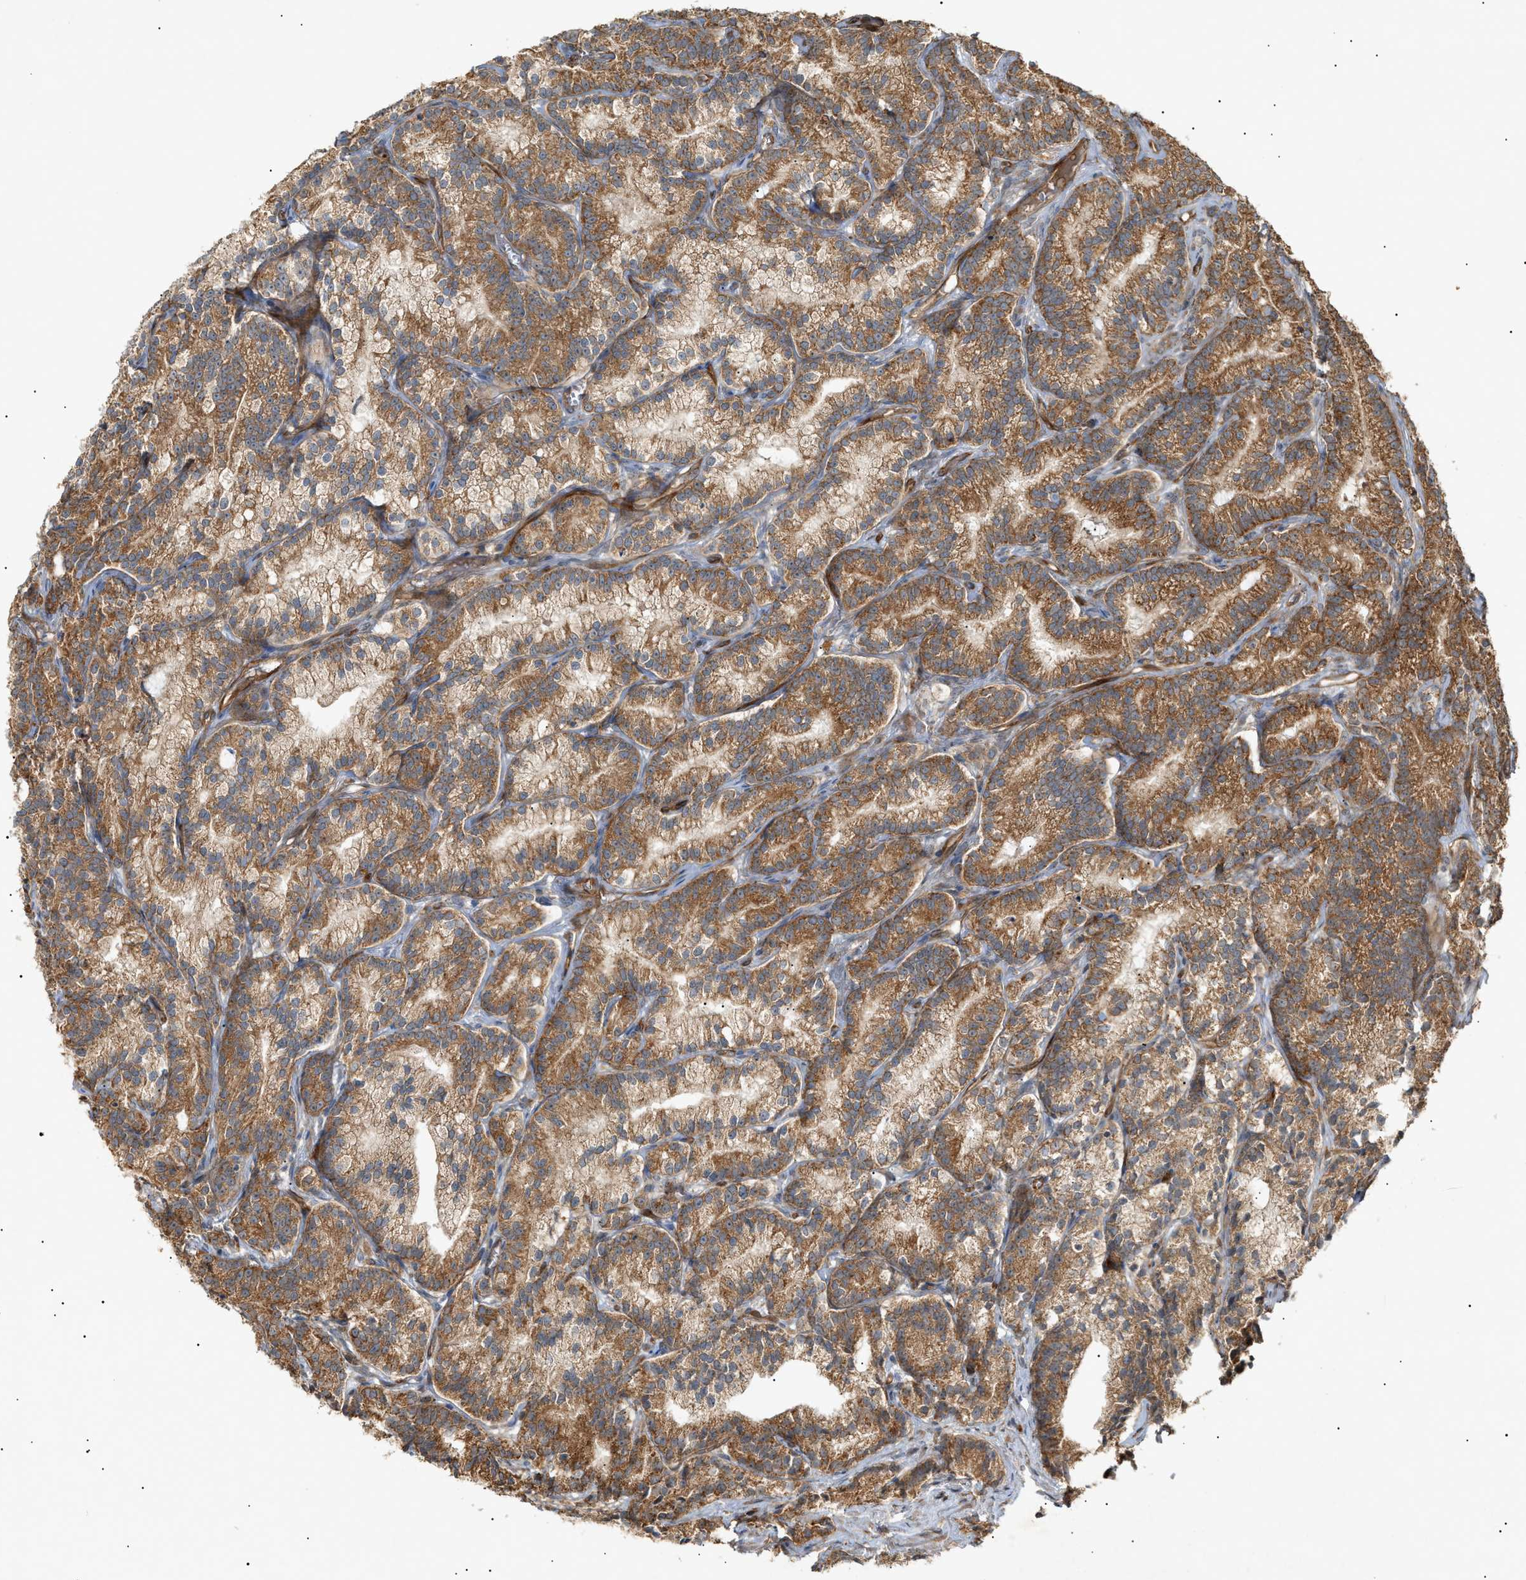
{"staining": {"intensity": "moderate", "quantity": ">75%", "location": "cytoplasmic/membranous"}, "tissue": "prostate cancer", "cell_type": "Tumor cells", "image_type": "cancer", "snomed": [{"axis": "morphology", "description": "Adenocarcinoma, Low grade"}, {"axis": "topography", "description": "Prostate"}], "caption": "Protein positivity by immunohistochemistry (IHC) demonstrates moderate cytoplasmic/membranous expression in about >75% of tumor cells in prostate cancer (low-grade adenocarcinoma).", "gene": "MTCH1", "patient": {"sex": "male", "age": 89}}